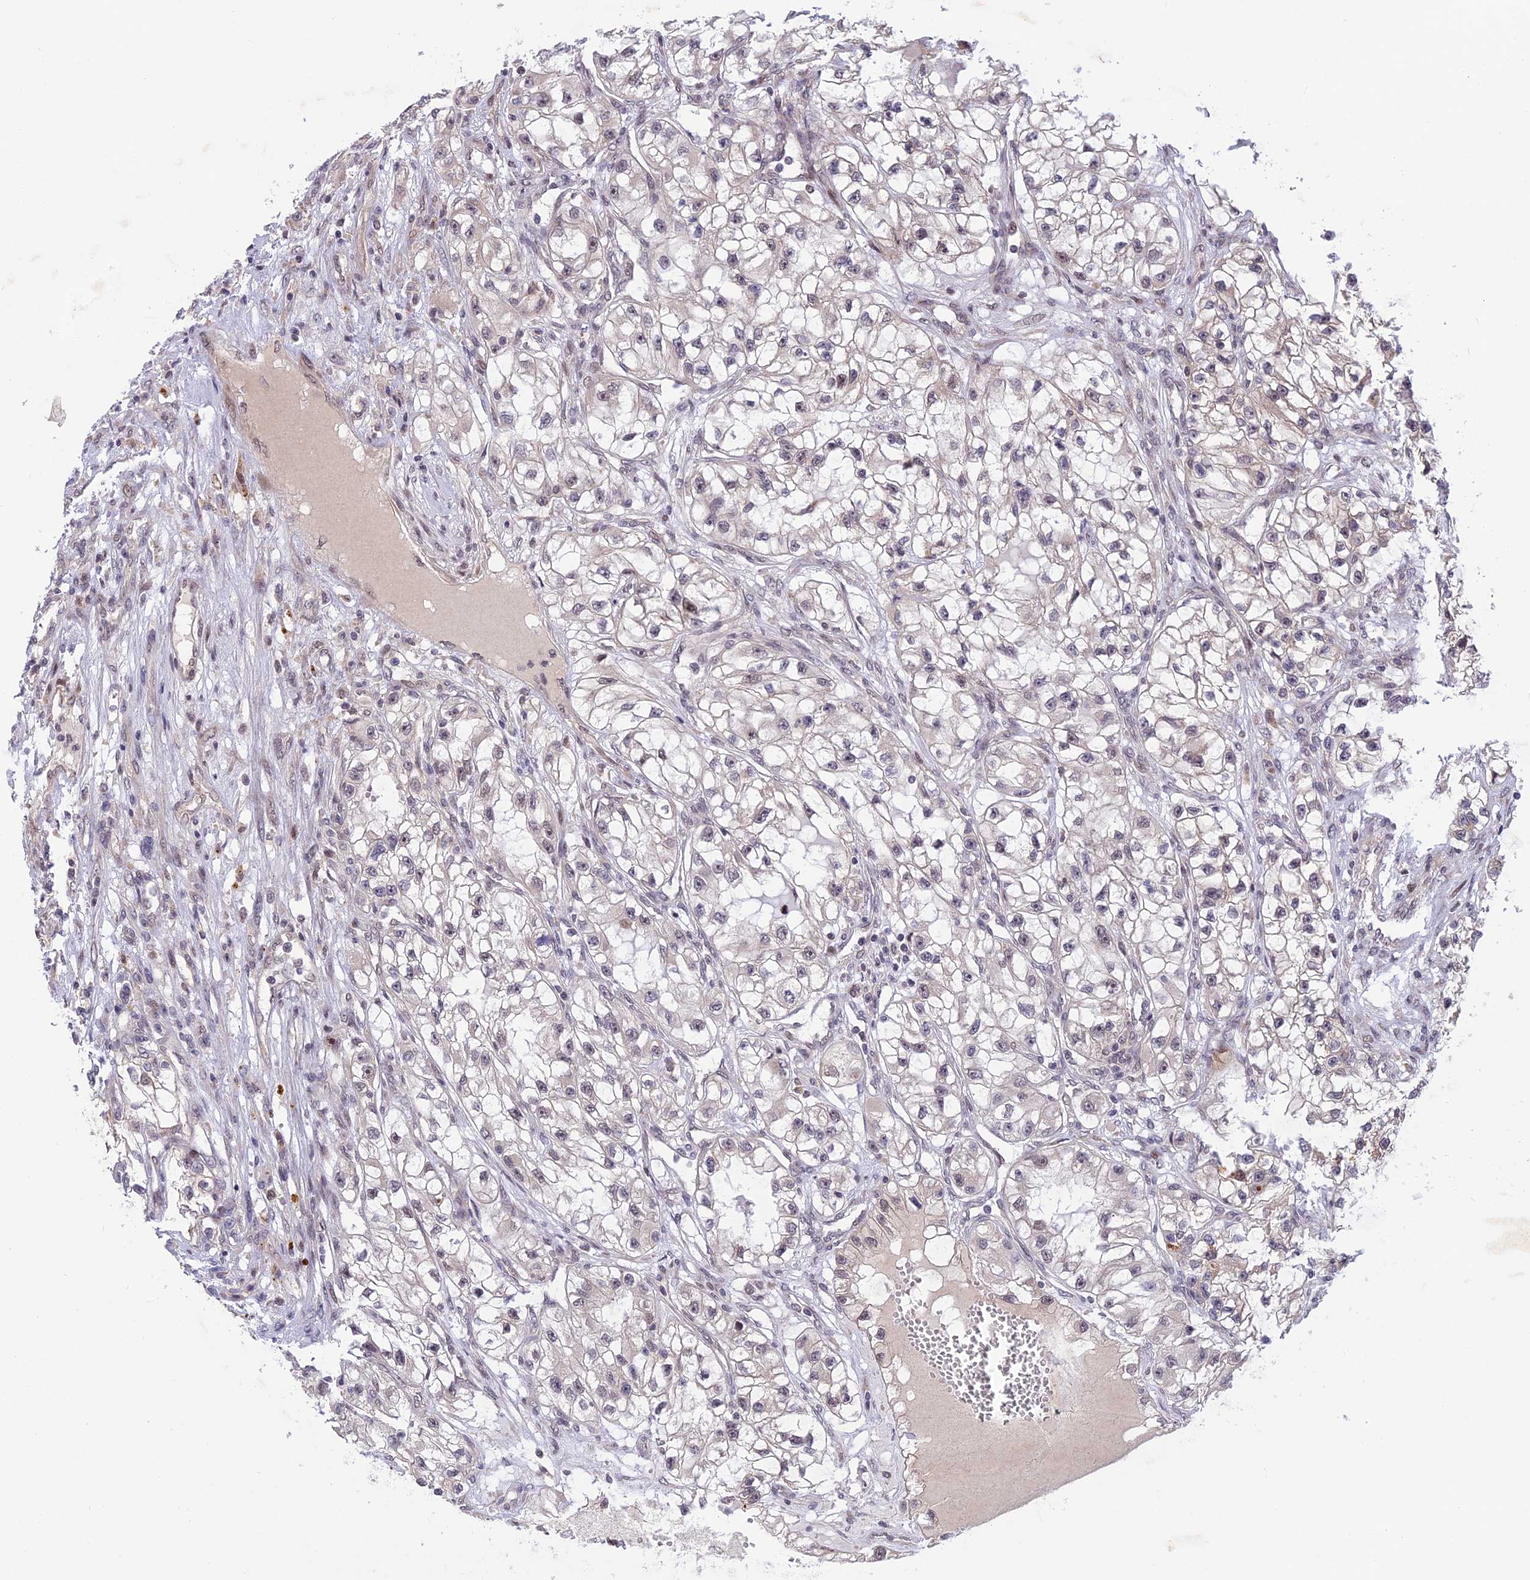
{"staining": {"intensity": "weak", "quantity": "<25%", "location": "nuclear"}, "tissue": "renal cancer", "cell_type": "Tumor cells", "image_type": "cancer", "snomed": [{"axis": "morphology", "description": "Adenocarcinoma, NOS"}, {"axis": "topography", "description": "Kidney"}], "caption": "IHC image of adenocarcinoma (renal) stained for a protein (brown), which shows no staining in tumor cells.", "gene": "POLR2C", "patient": {"sex": "female", "age": 57}}